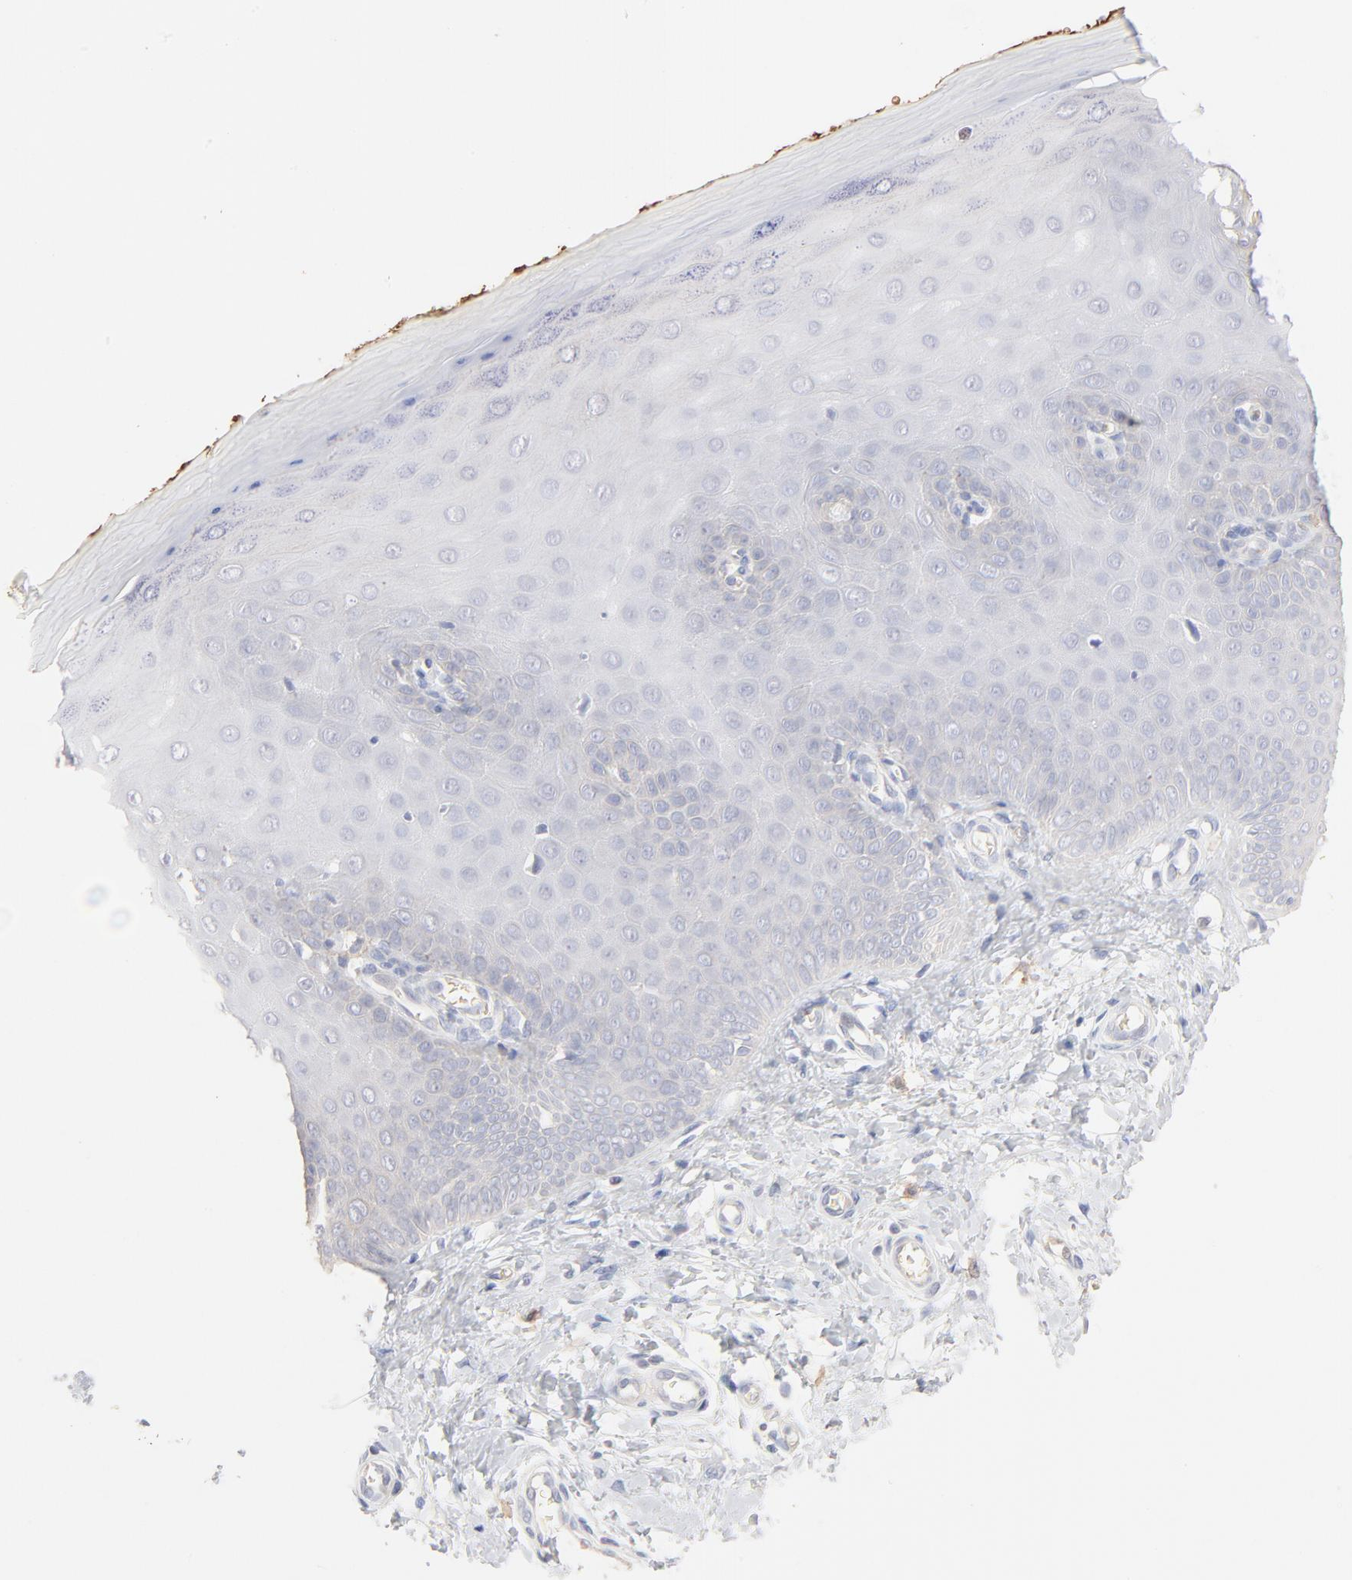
{"staining": {"intensity": "negative", "quantity": "none", "location": "none"}, "tissue": "cervix", "cell_type": "Glandular cells", "image_type": "normal", "snomed": [{"axis": "morphology", "description": "Normal tissue, NOS"}, {"axis": "topography", "description": "Cervix"}], "caption": "Human cervix stained for a protein using immunohistochemistry demonstrates no positivity in glandular cells.", "gene": "SPTB", "patient": {"sex": "female", "age": 55}}